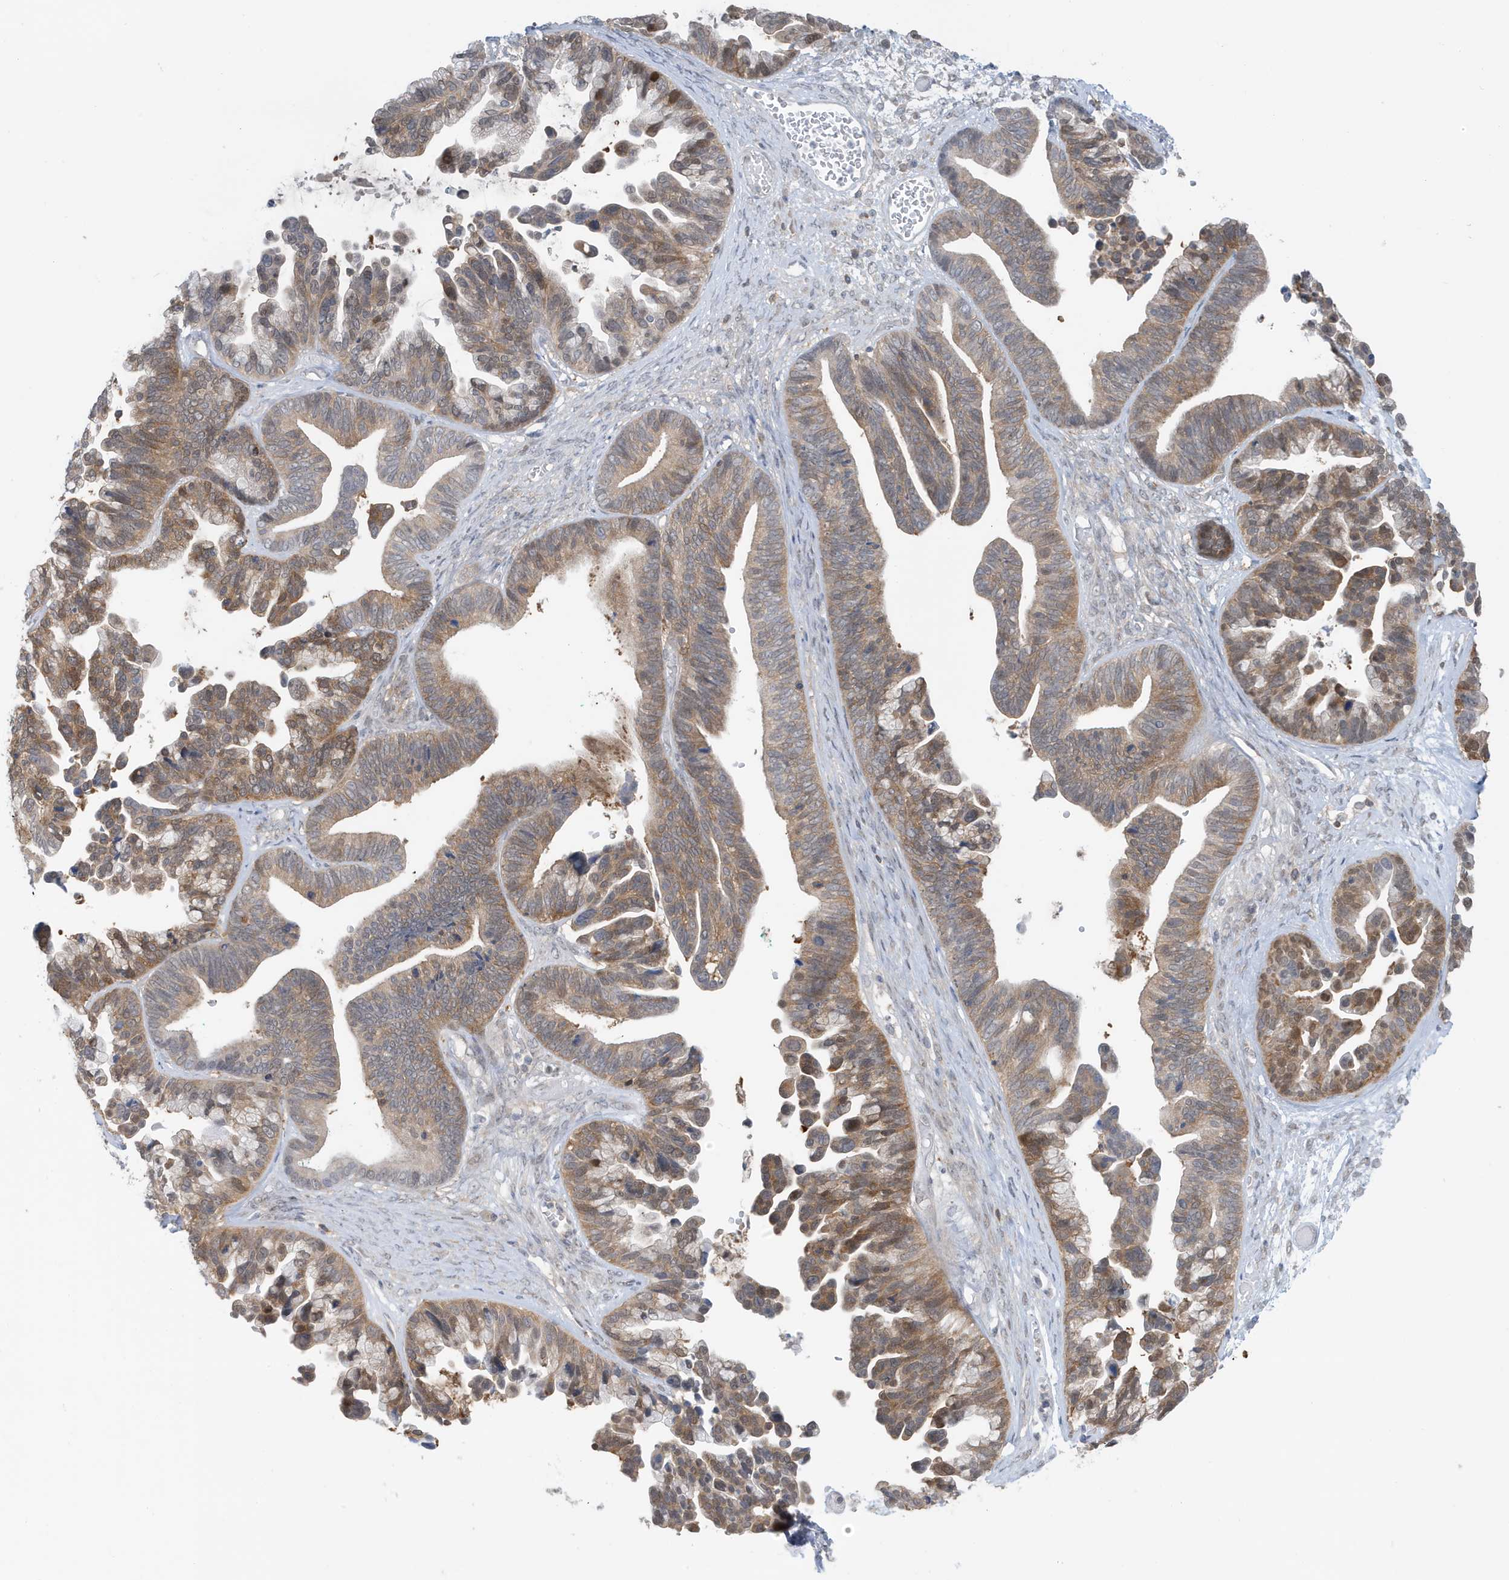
{"staining": {"intensity": "moderate", "quantity": ">75%", "location": "cytoplasmic/membranous"}, "tissue": "ovarian cancer", "cell_type": "Tumor cells", "image_type": "cancer", "snomed": [{"axis": "morphology", "description": "Cystadenocarcinoma, serous, NOS"}, {"axis": "topography", "description": "Ovary"}], "caption": "High-power microscopy captured an IHC image of serous cystadenocarcinoma (ovarian), revealing moderate cytoplasmic/membranous positivity in approximately >75% of tumor cells. (Stains: DAB in brown, nuclei in blue, Microscopy: brightfield microscopy at high magnification).", "gene": "OGA", "patient": {"sex": "female", "age": 56}}